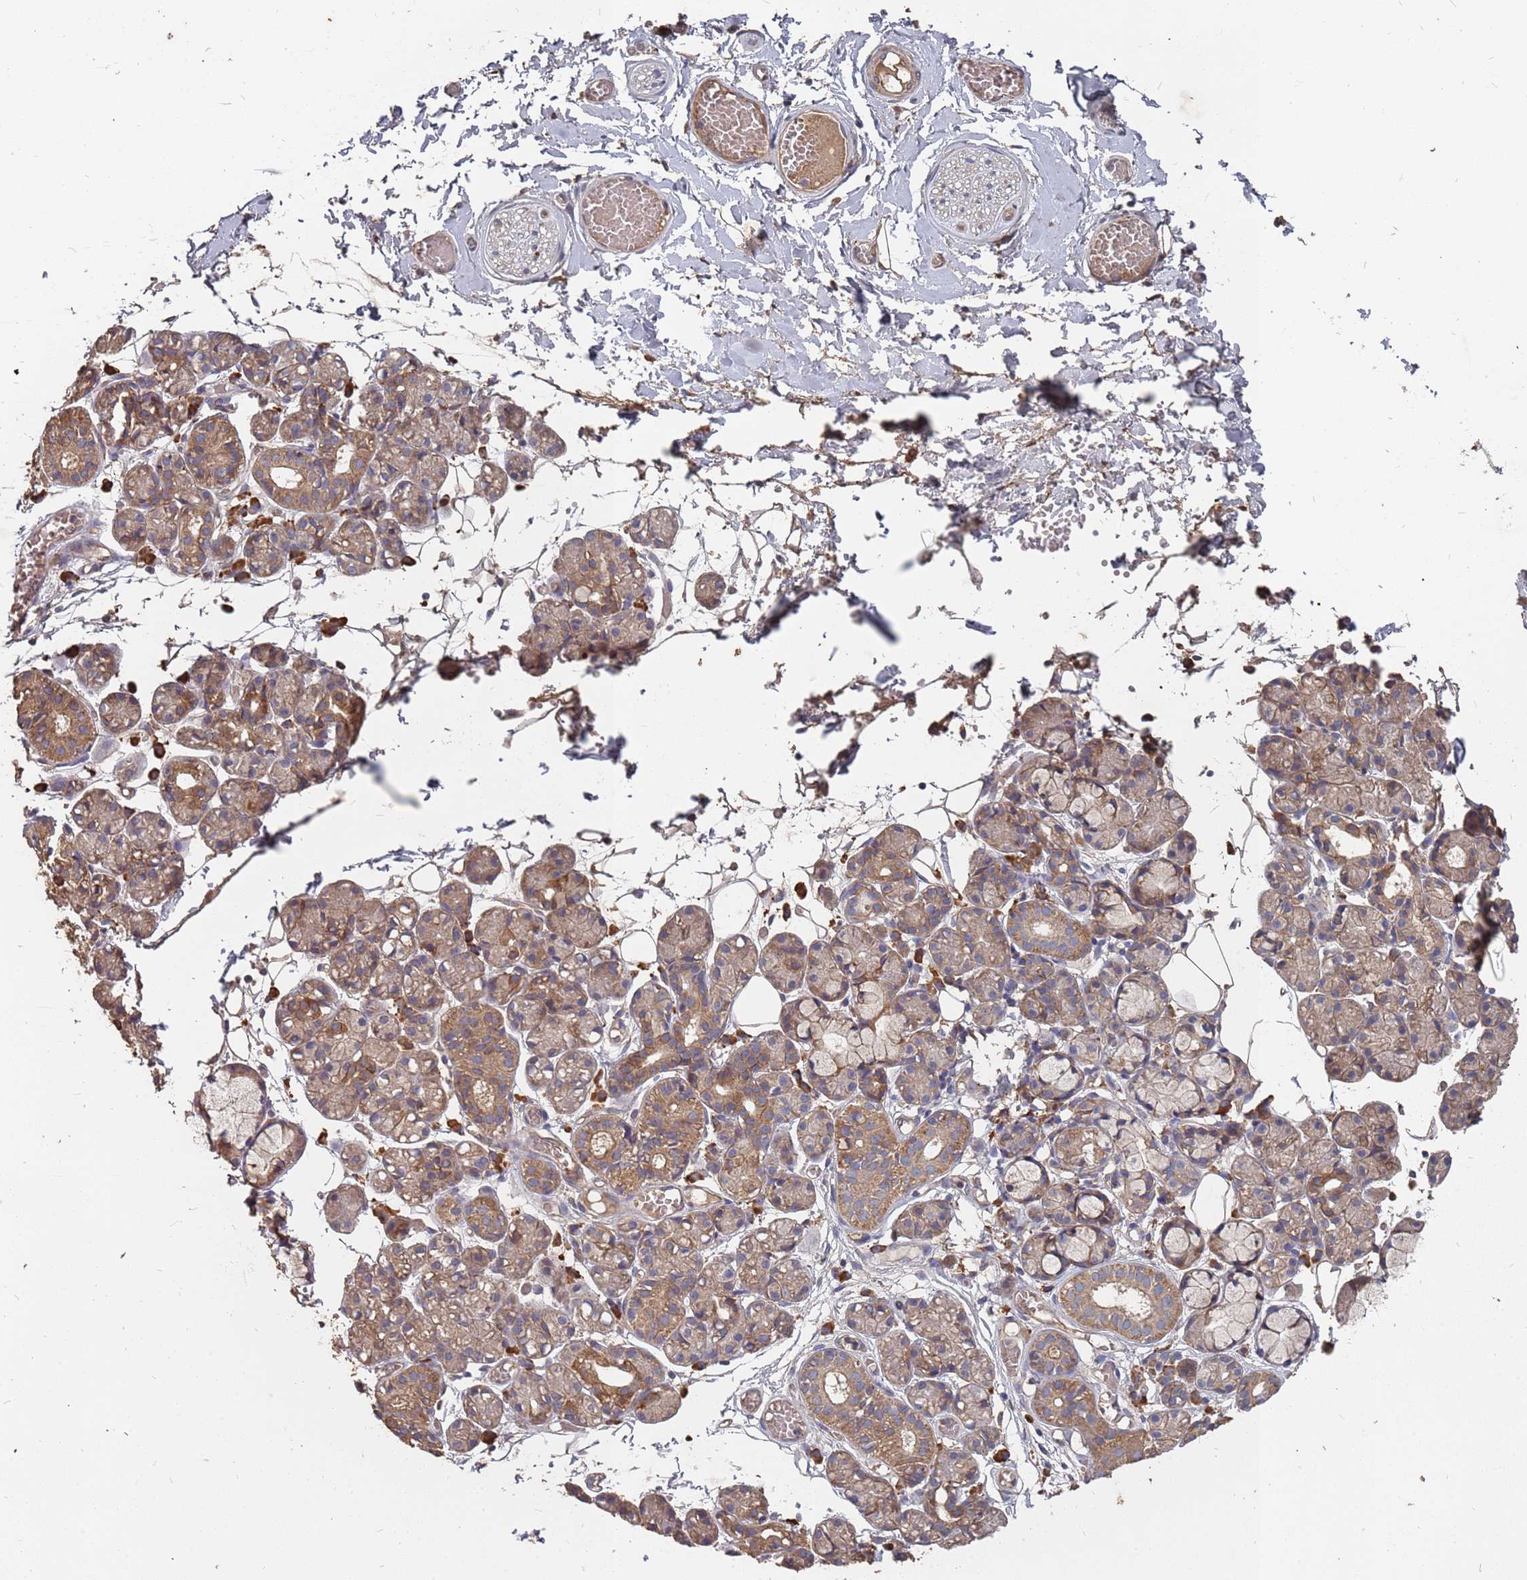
{"staining": {"intensity": "moderate", "quantity": "25%-75%", "location": "cytoplasmic/membranous"}, "tissue": "salivary gland", "cell_type": "Glandular cells", "image_type": "normal", "snomed": [{"axis": "morphology", "description": "Normal tissue, NOS"}, {"axis": "topography", "description": "Salivary gland"}], "caption": "A medium amount of moderate cytoplasmic/membranous positivity is identified in approximately 25%-75% of glandular cells in unremarkable salivary gland. (brown staining indicates protein expression, while blue staining denotes nuclei).", "gene": "ATG5", "patient": {"sex": "male", "age": 63}}